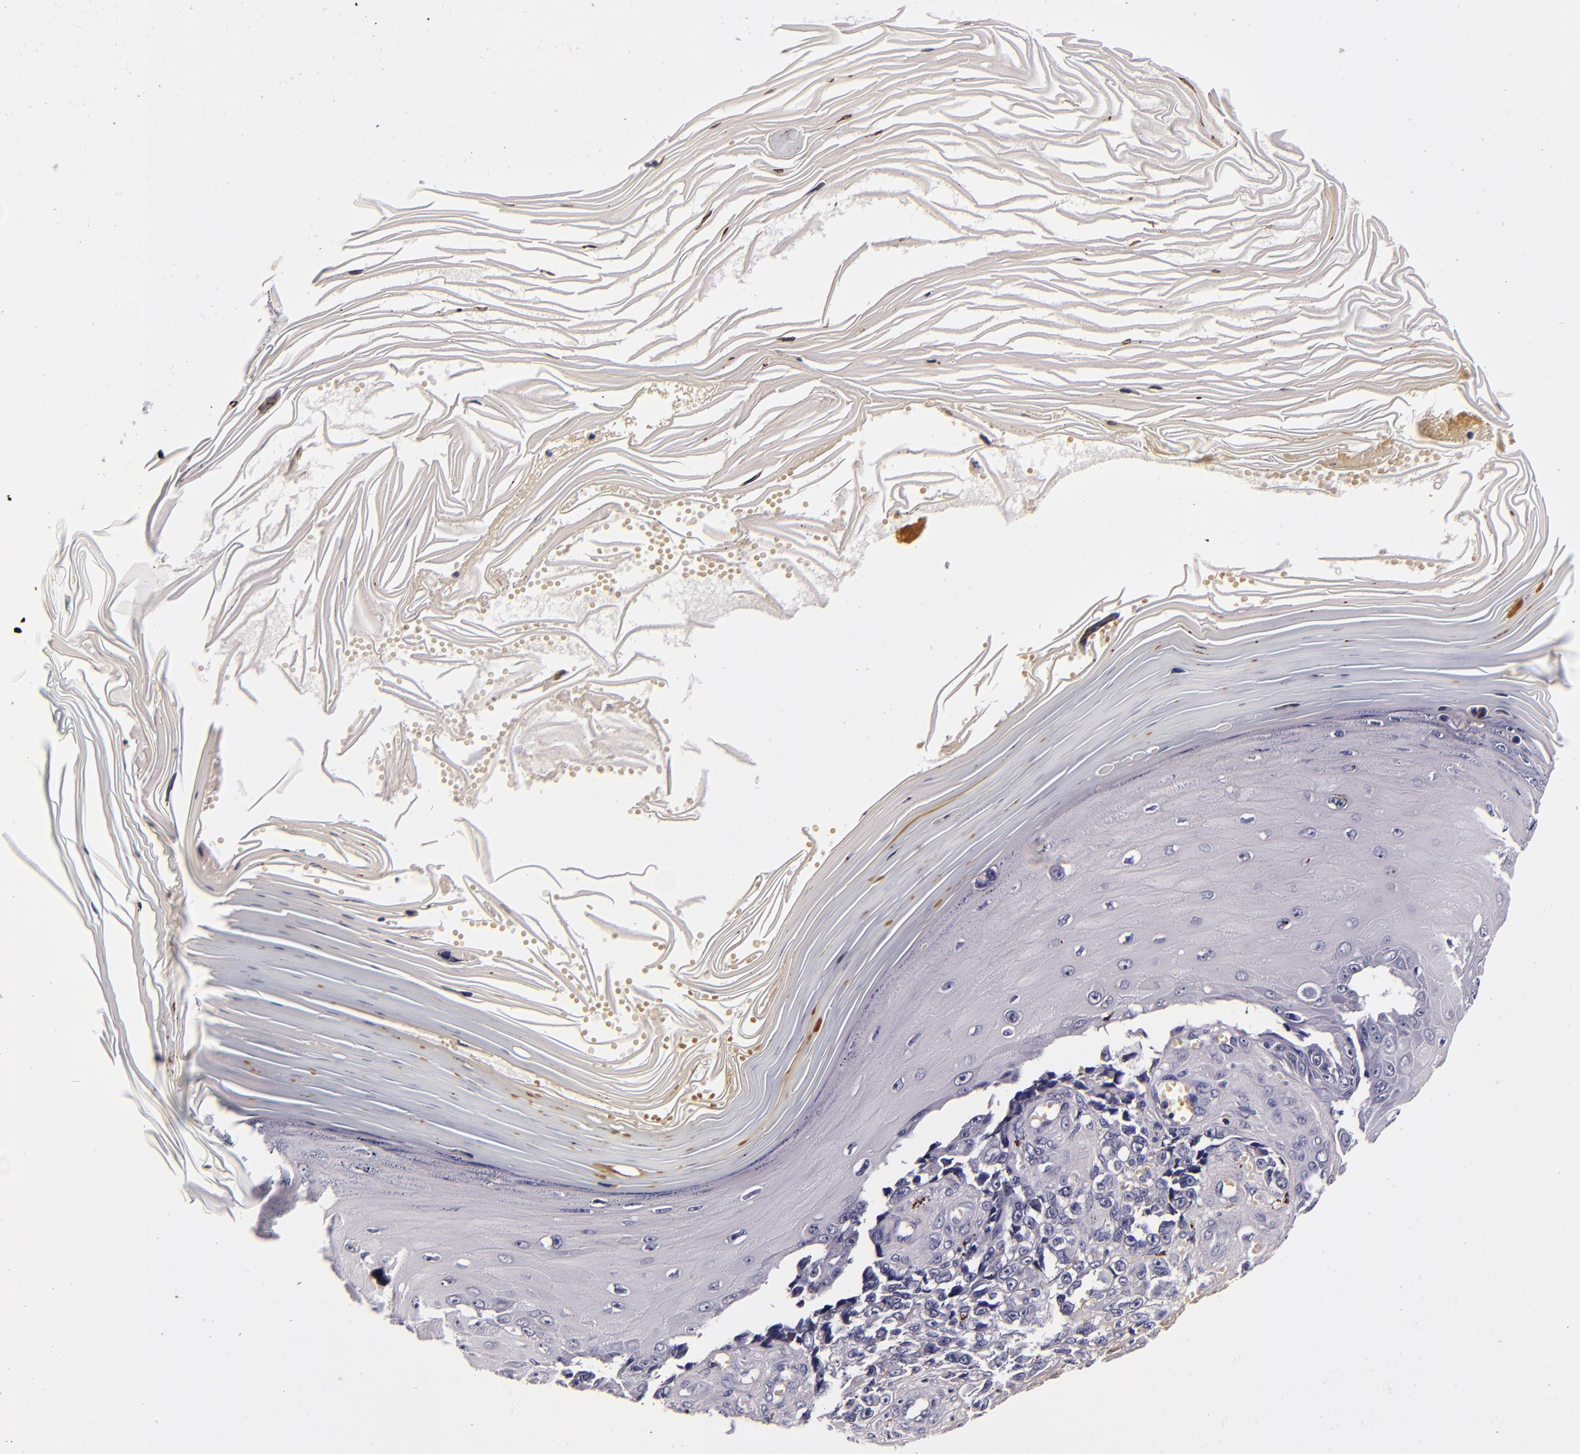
{"staining": {"intensity": "negative", "quantity": "none", "location": "none"}, "tissue": "melanoma", "cell_type": "Tumor cells", "image_type": "cancer", "snomed": [{"axis": "morphology", "description": "Malignant melanoma, NOS"}, {"axis": "topography", "description": "Skin"}], "caption": "High magnification brightfield microscopy of melanoma stained with DAB (brown) and counterstained with hematoxylin (blue): tumor cells show no significant expression.", "gene": "FBN1", "patient": {"sex": "female", "age": 82}}